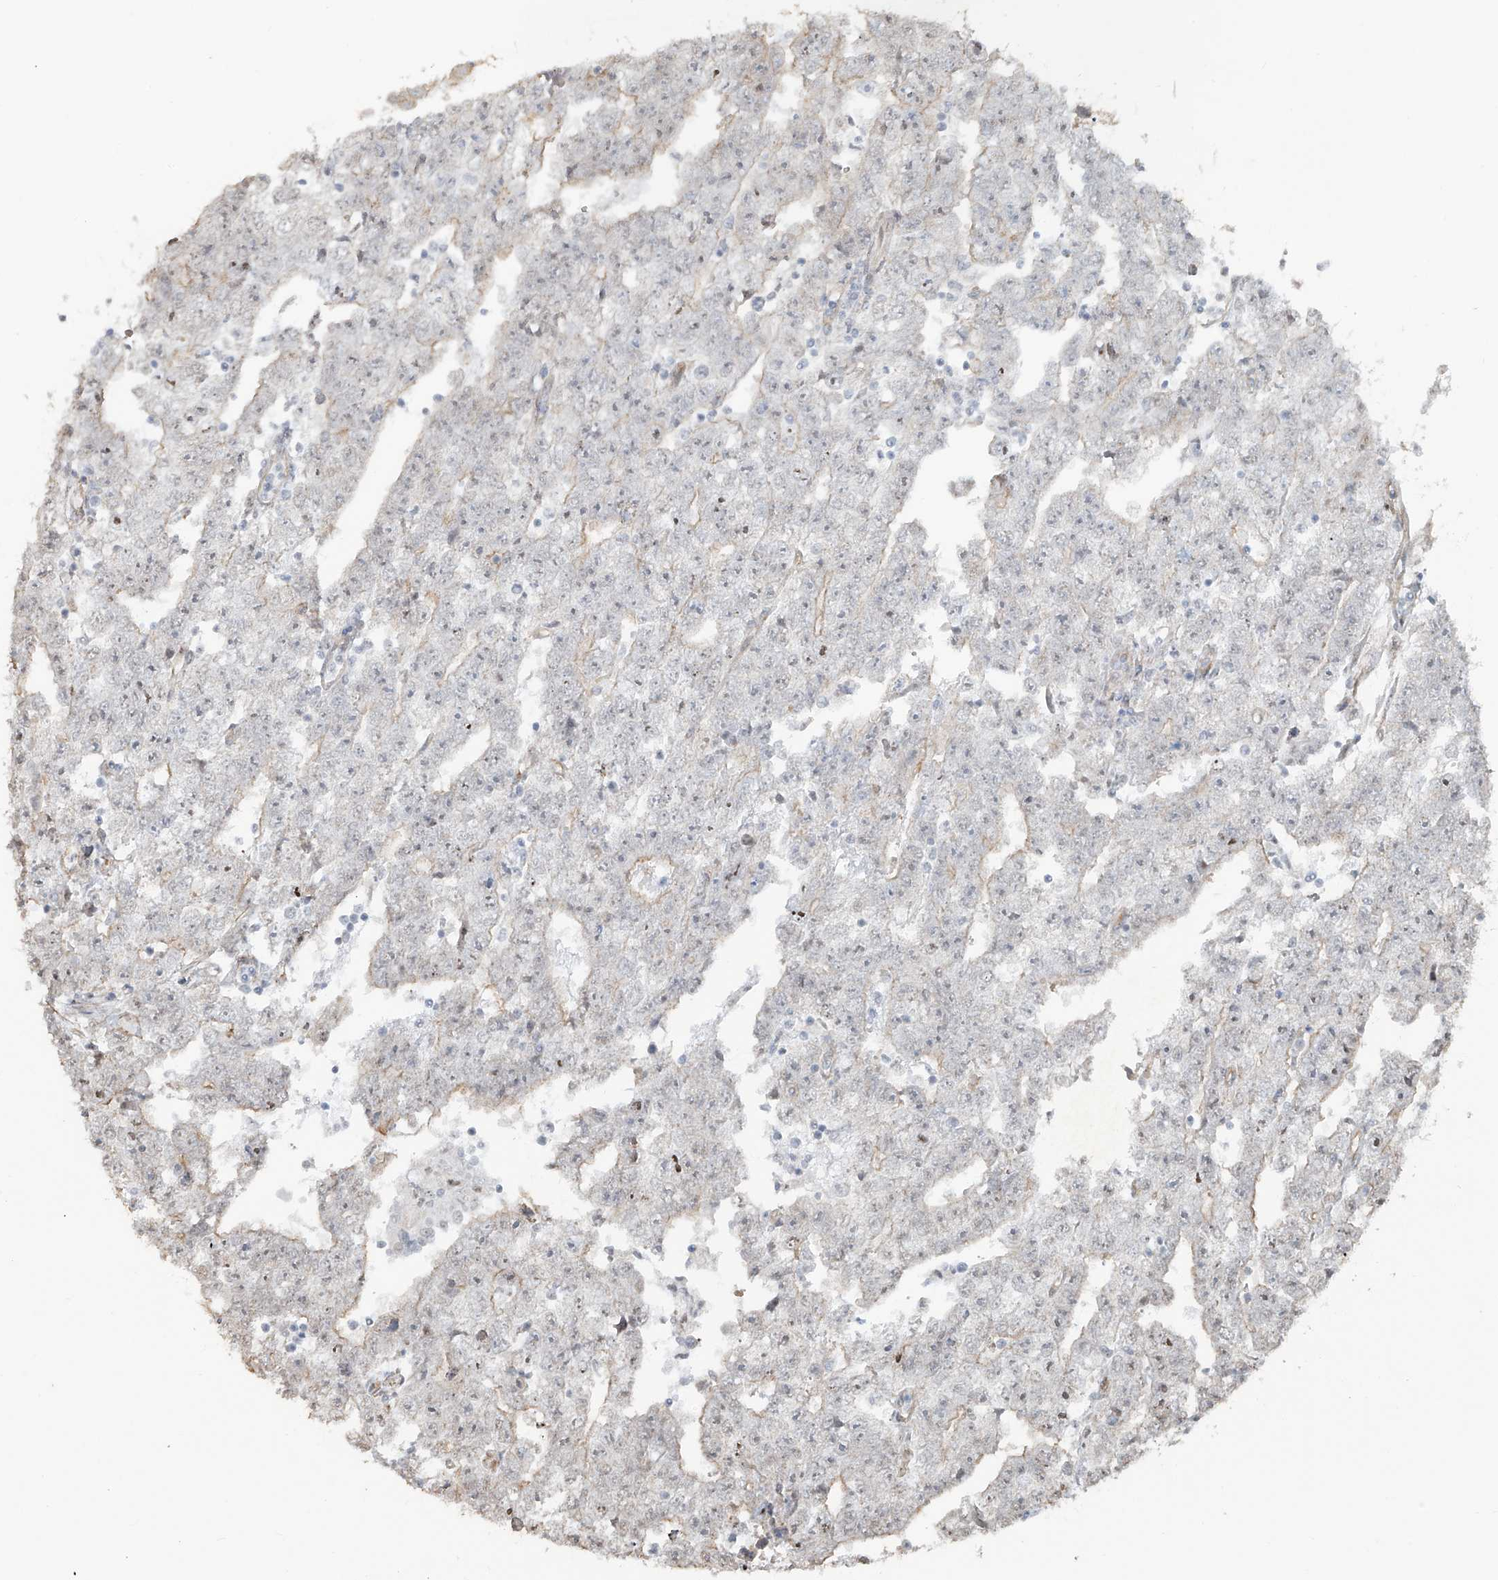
{"staining": {"intensity": "negative", "quantity": "none", "location": "none"}, "tissue": "testis cancer", "cell_type": "Tumor cells", "image_type": "cancer", "snomed": [{"axis": "morphology", "description": "Carcinoma, Embryonal, NOS"}, {"axis": "topography", "description": "Testis"}], "caption": "IHC of testis embryonal carcinoma exhibits no staining in tumor cells.", "gene": "TUBE1", "patient": {"sex": "male", "age": 25}}